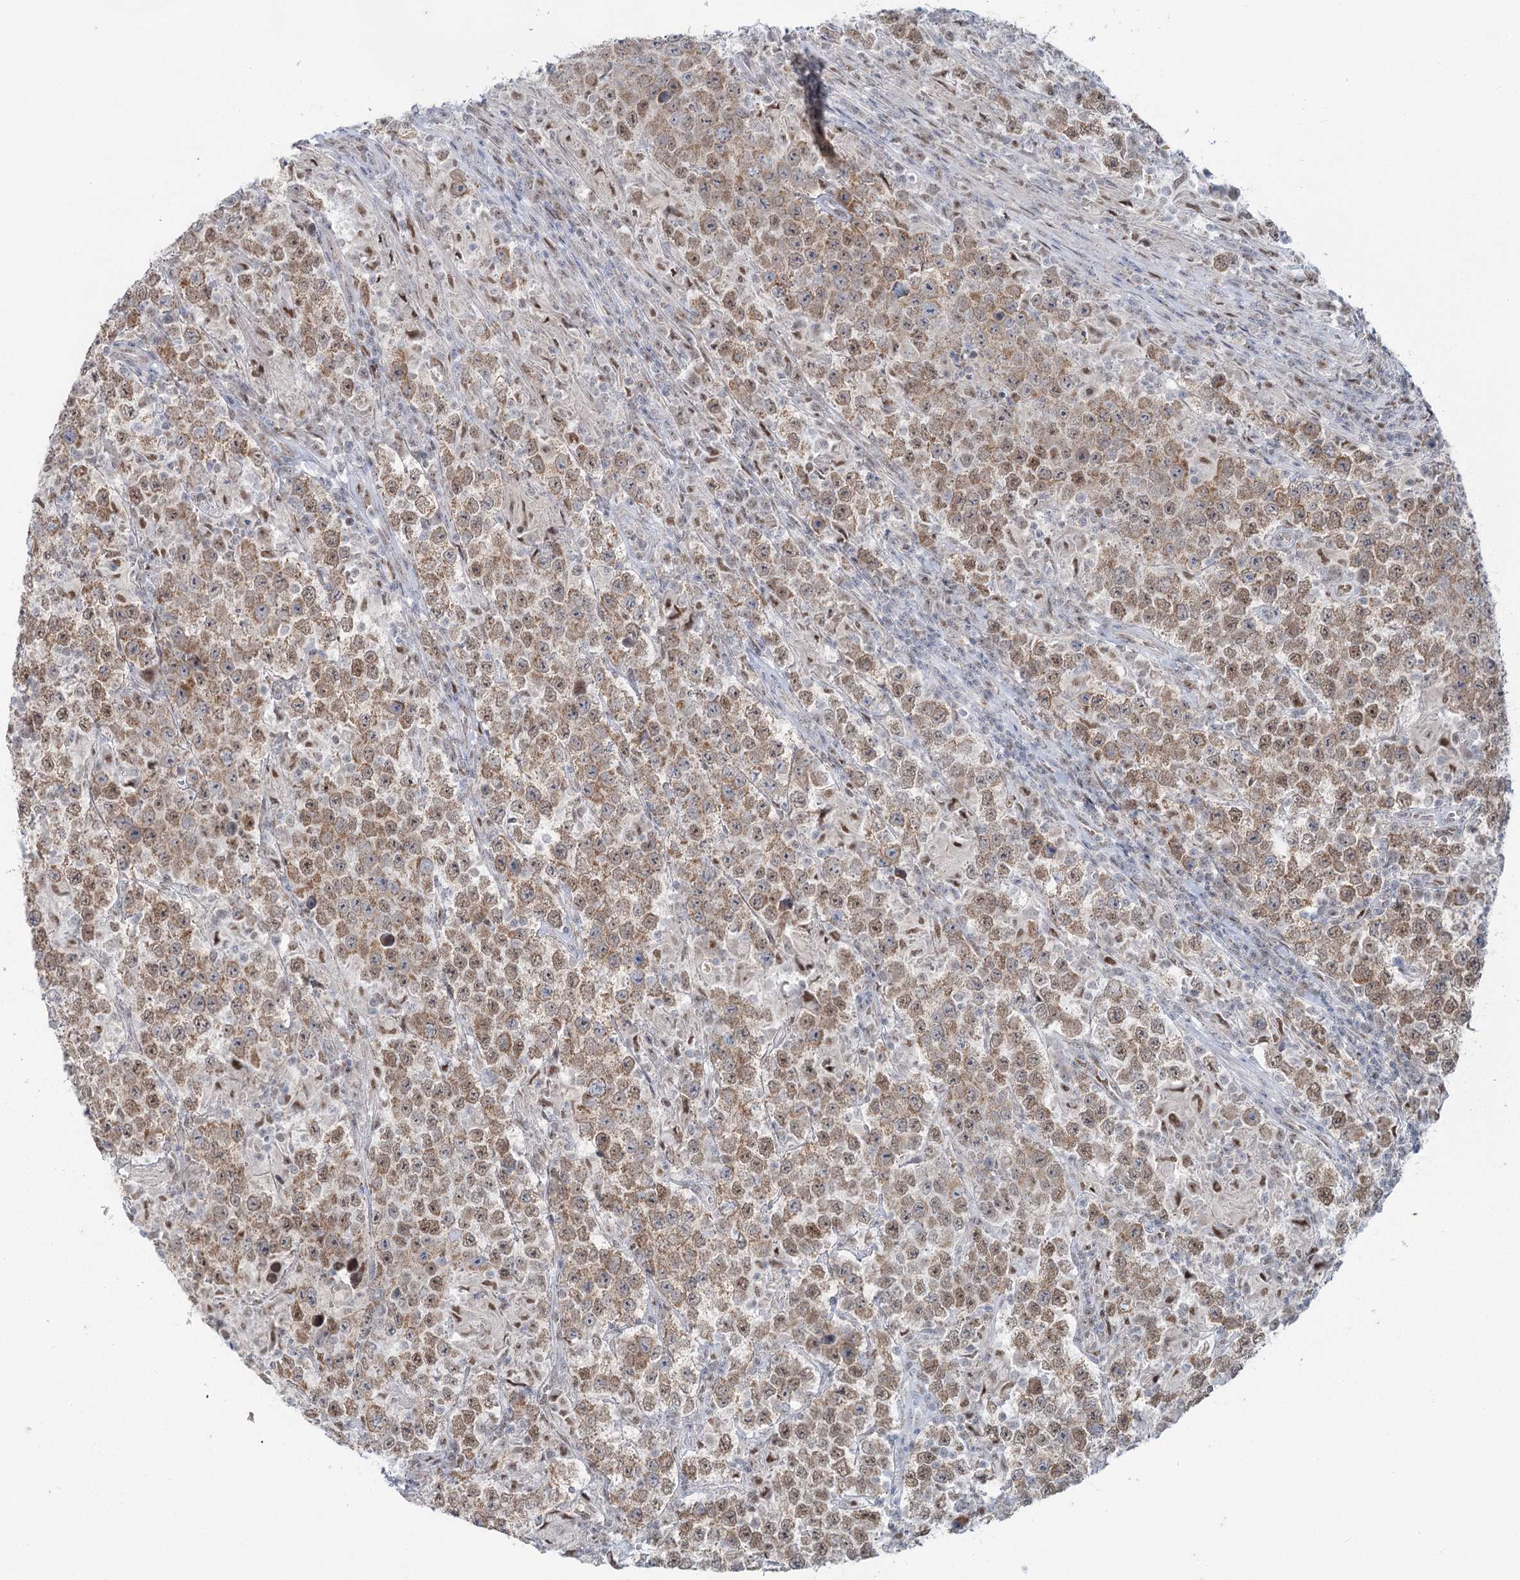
{"staining": {"intensity": "moderate", "quantity": ">75%", "location": "cytoplasmic/membranous,nuclear"}, "tissue": "testis cancer", "cell_type": "Tumor cells", "image_type": "cancer", "snomed": [{"axis": "morphology", "description": "Normal tissue, NOS"}, {"axis": "morphology", "description": "Urothelial carcinoma, High grade"}, {"axis": "morphology", "description": "Seminoma, NOS"}, {"axis": "morphology", "description": "Carcinoma, Embryonal, NOS"}, {"axis": "topography", "description": "Urinary bladder"}, {"axis": "topography", "description": "Testis"}], "caption": "About >75% of tumor cells in human embryonal carcinoma (testis) display moderate cytoplasmic/membranous and nuclear protein staining as visualized by brown immunohistochemical staining.", "gene": "MTG1", "patient": {"sex": "male", "age": 41}}